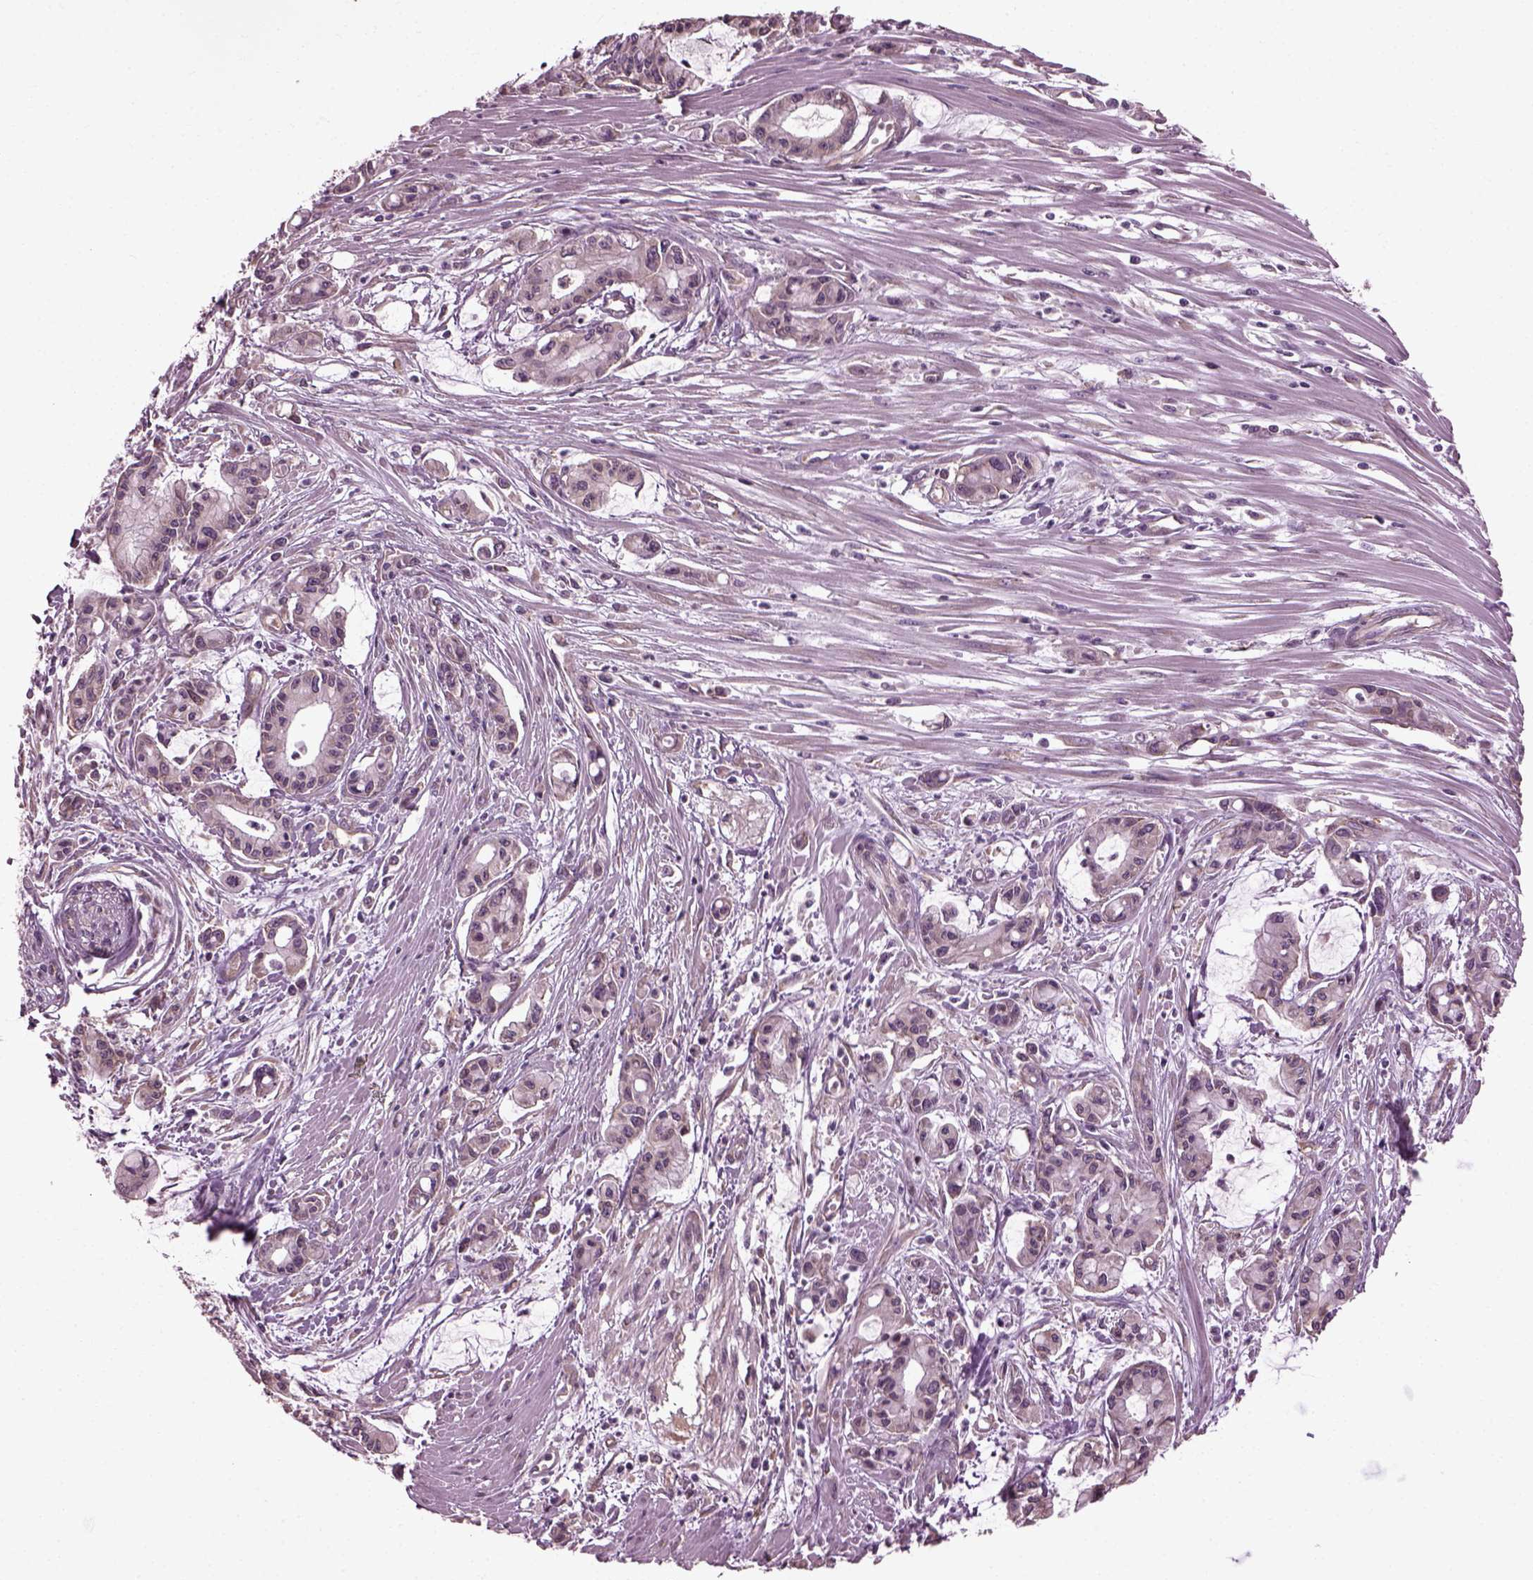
{"staining": {"intensity": "negative", "quantity": "none", "location": "none"}, "tissue": "pancreatic cancer", "cell_type": "Tumor cells", "image_type": "cancer", "snomed": [{"axis": "morphology", "description": "Adenocarcinoma, NOS"}, {"axis": "topography", "description": "Pancreas"}], "caption": "Tumor cells are negative for brown protein staining in pancreatic cancer.", "gene": "CABP5", "patient": {"sex": "male", "age": 48}}